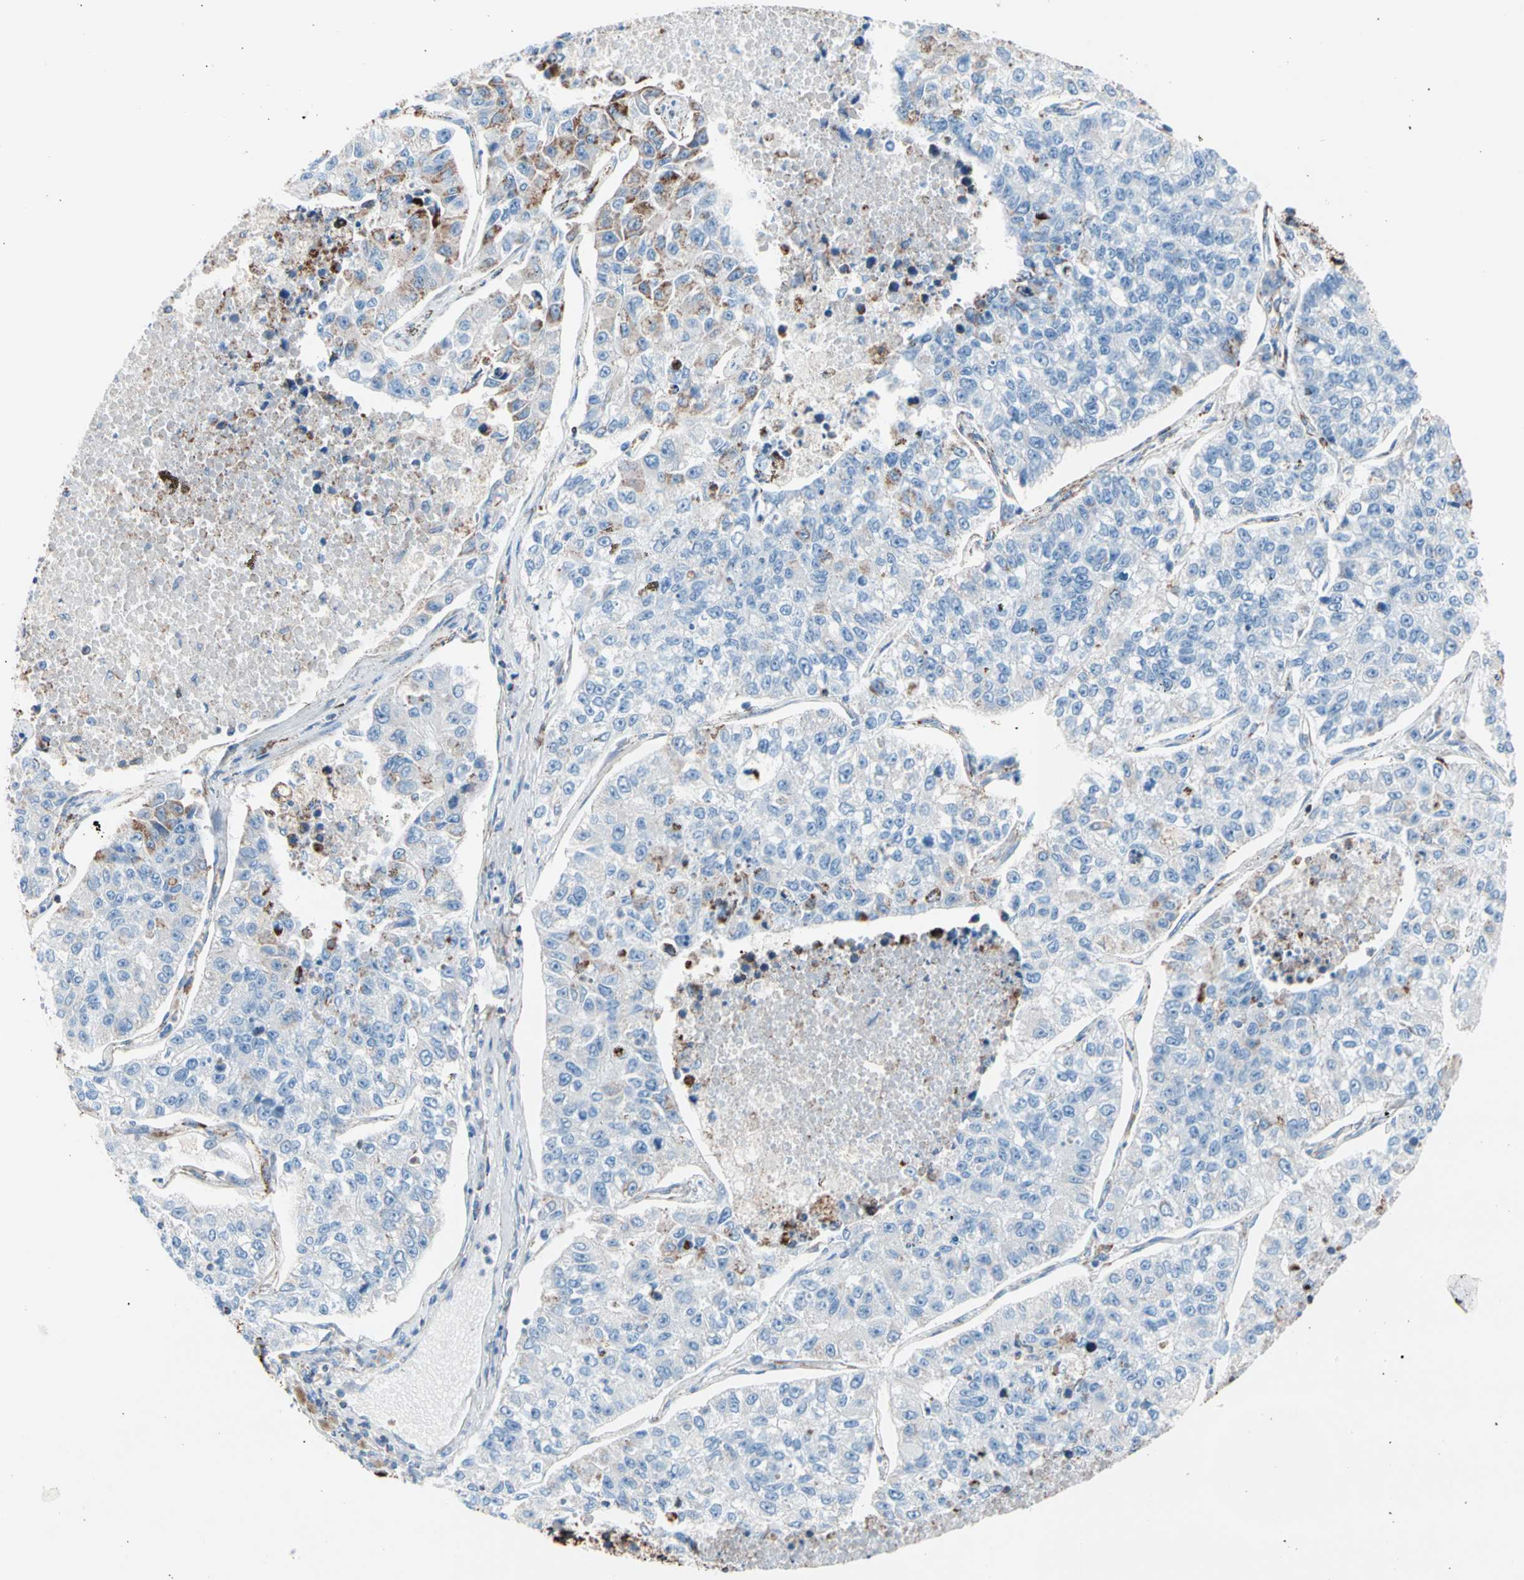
{"staining": {"intensity": "strong", "quantity": "<25%", "location": "cytoplasmic/membranous"}, "tissue": "lung cancer", "cell_type": "Tumor cells", "image_type": "cancer", "snomed": [{"axis": "morphology", "description": "Adenocarcinoma, NOS"}, {"axis": "topography", "description": "Lung"}], "caption": "Immunohistochemistry (IHC) of human adenocarcinoma (lung) shows medium levels of strong cytoplasmic/membranous staining in approximately <25% of tumor cells. (Stains: DAB (3,3'-diaminobenzidine) in brown, nuclei in blue, Microscopy: brightfield microscopy at high magnification).", "gene": "HK1", "patient": {"sex": "male", "age": 49}}